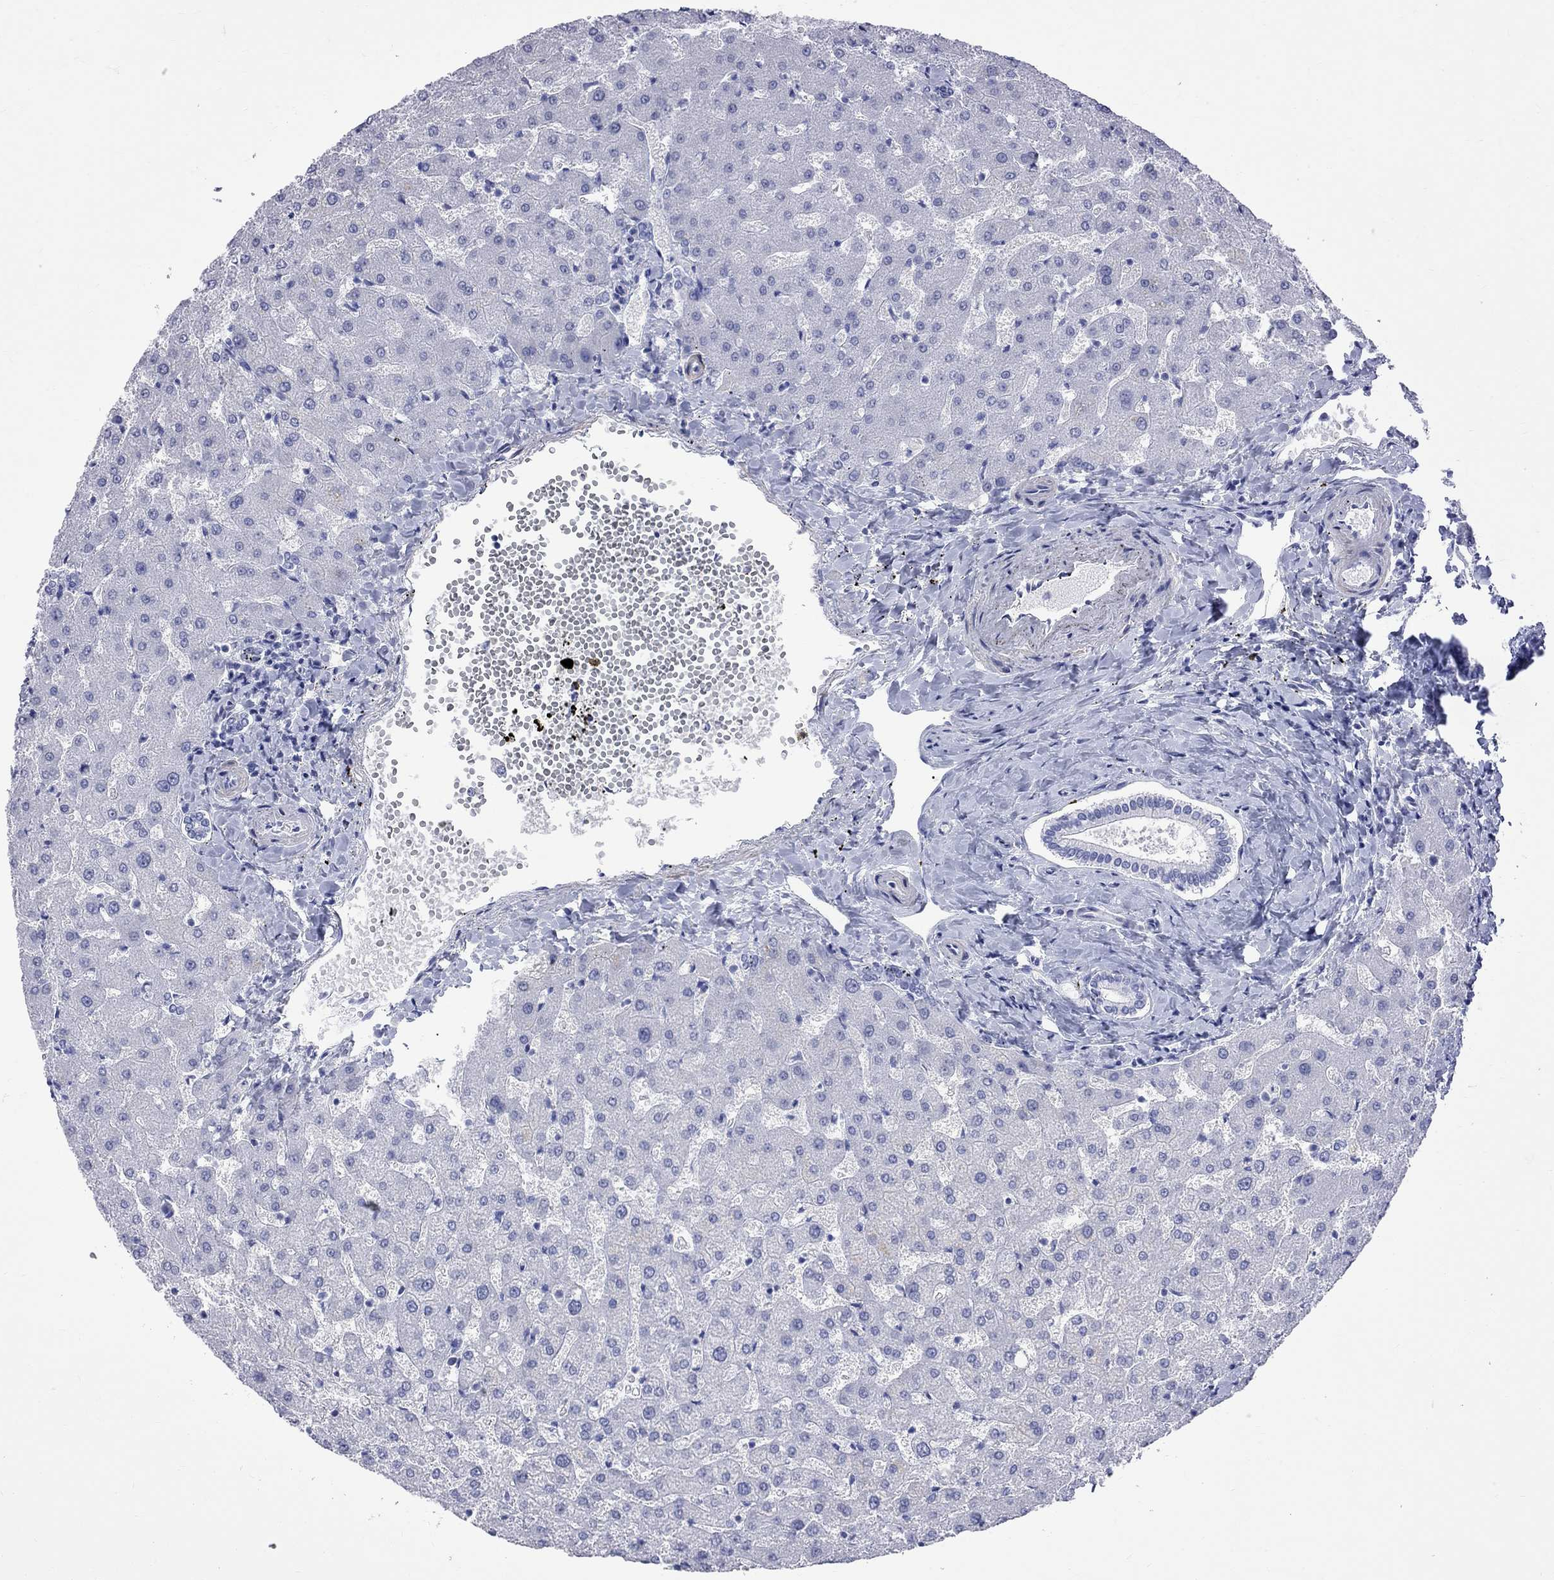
{"staining": {"intensity": "negative", "quantity": "none", "location": "none"}, "tissue": "liver", "cell_type": "Cholangiocytes", "image_type": "normal", "snomed": [{"axis": "morphology", "description": "Normal tissue, NOS"}, {"axis": "topography", "description": "Liver"}], "caption": "There is no significant staining in cholangiocytes of liver. (Immunohistochemistry (ihc), brightfield microscopy, high magnification).", "gene": "BPIFB1", "patient": {"sex": "female", "age": 50}}